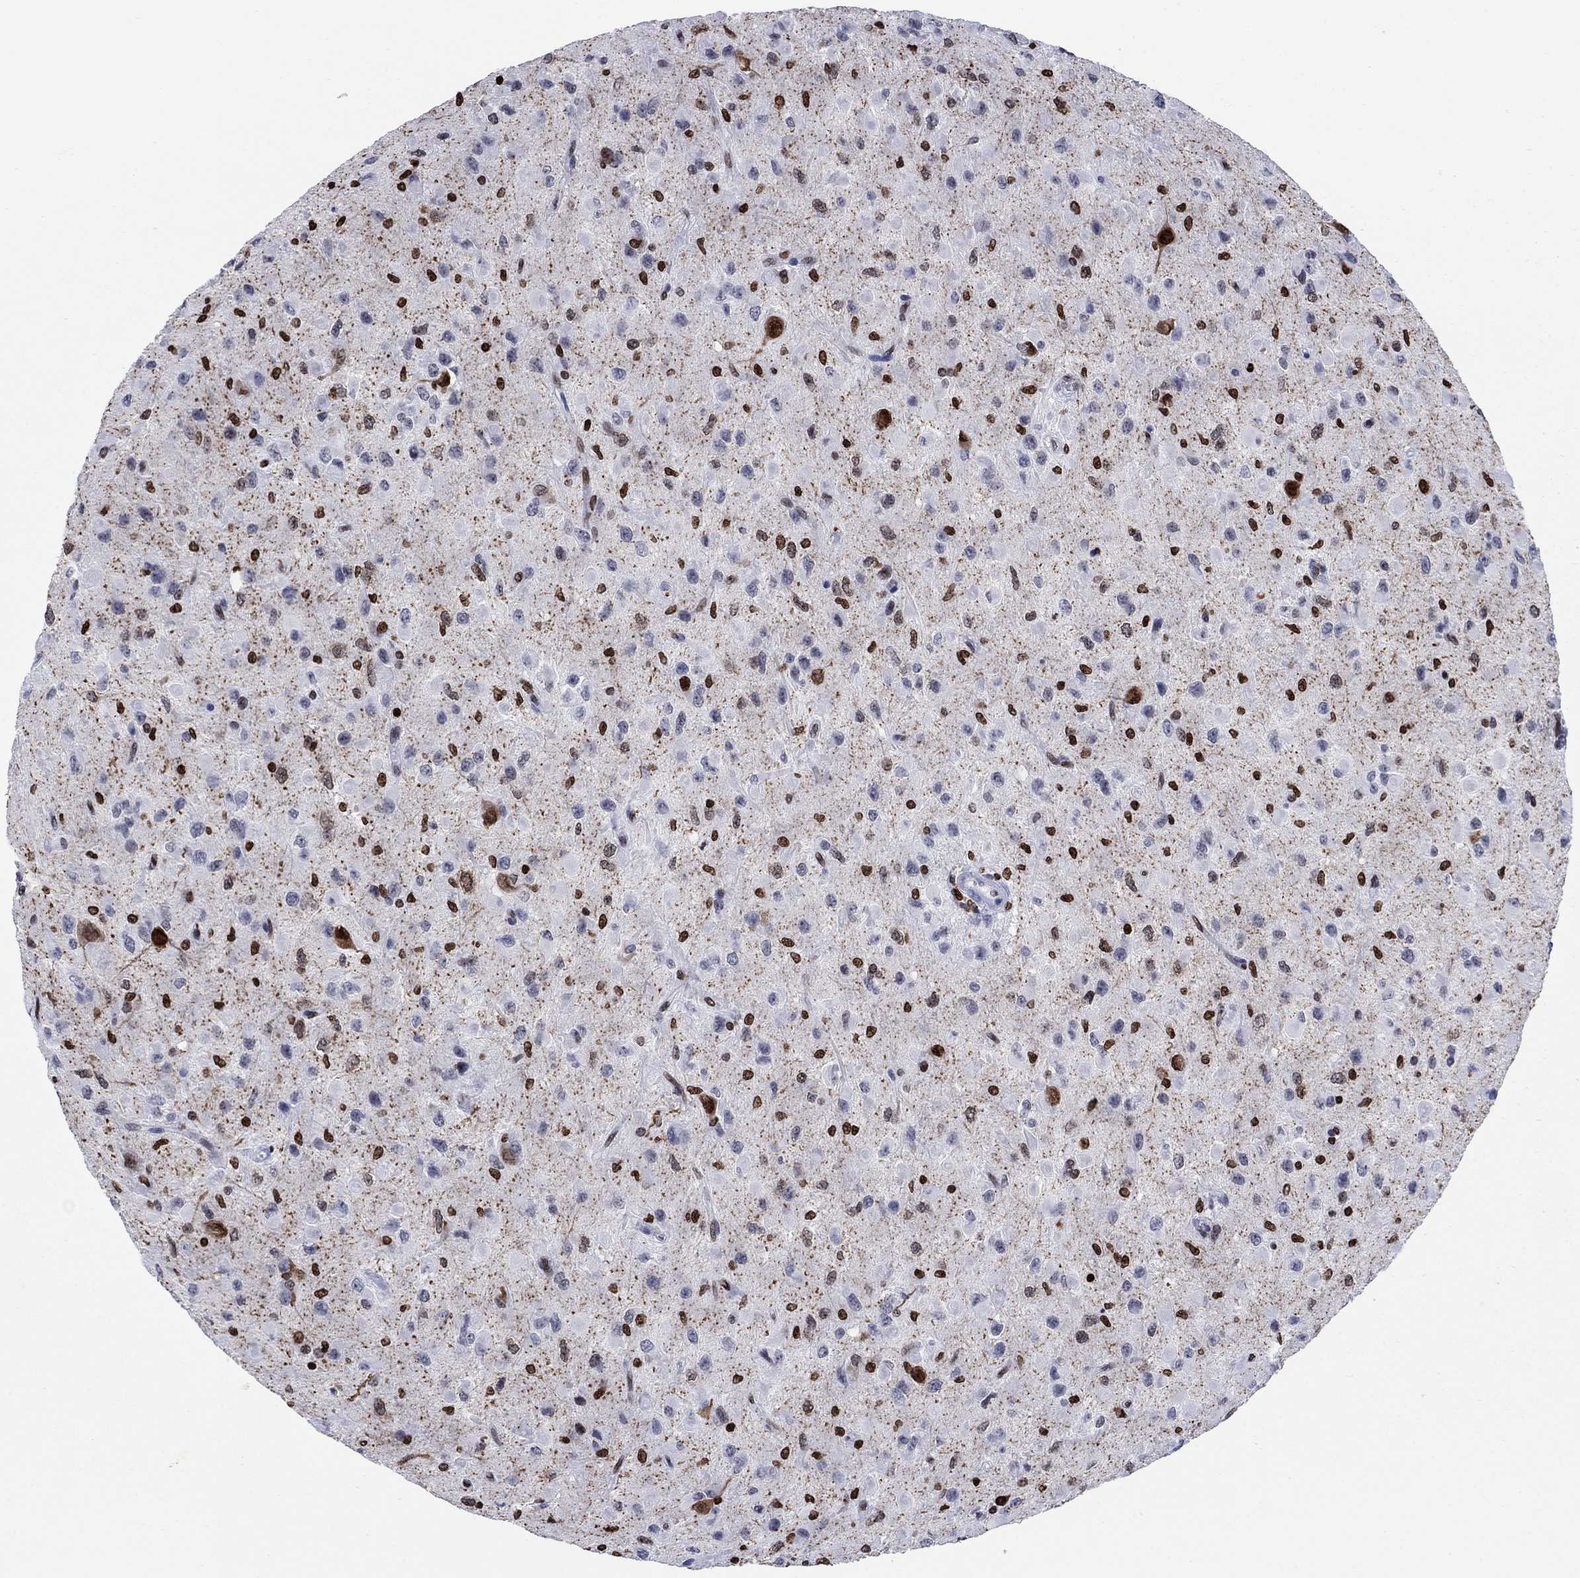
{"staining": {"intensity": "strong", "quantity": "25%-75%", "location": "nuclear"}, "tissue": "glioma", "cell_type": "Tumor cells", "image_type": "cancer", "snomed": [{"axis": "morphology", "description": "Glioma, malignant, High grade"}, {"axis": "topography", "description": "Cerebral cortex"}], "caption": "Immunohistochemistry image of human glioma stained for a protein (brown), which displays high levels of strong nuclear staining in about 25%-75% of tumor cells.", "gene": "HMGA1", "patient": {"sex": "male", "age": 35}}